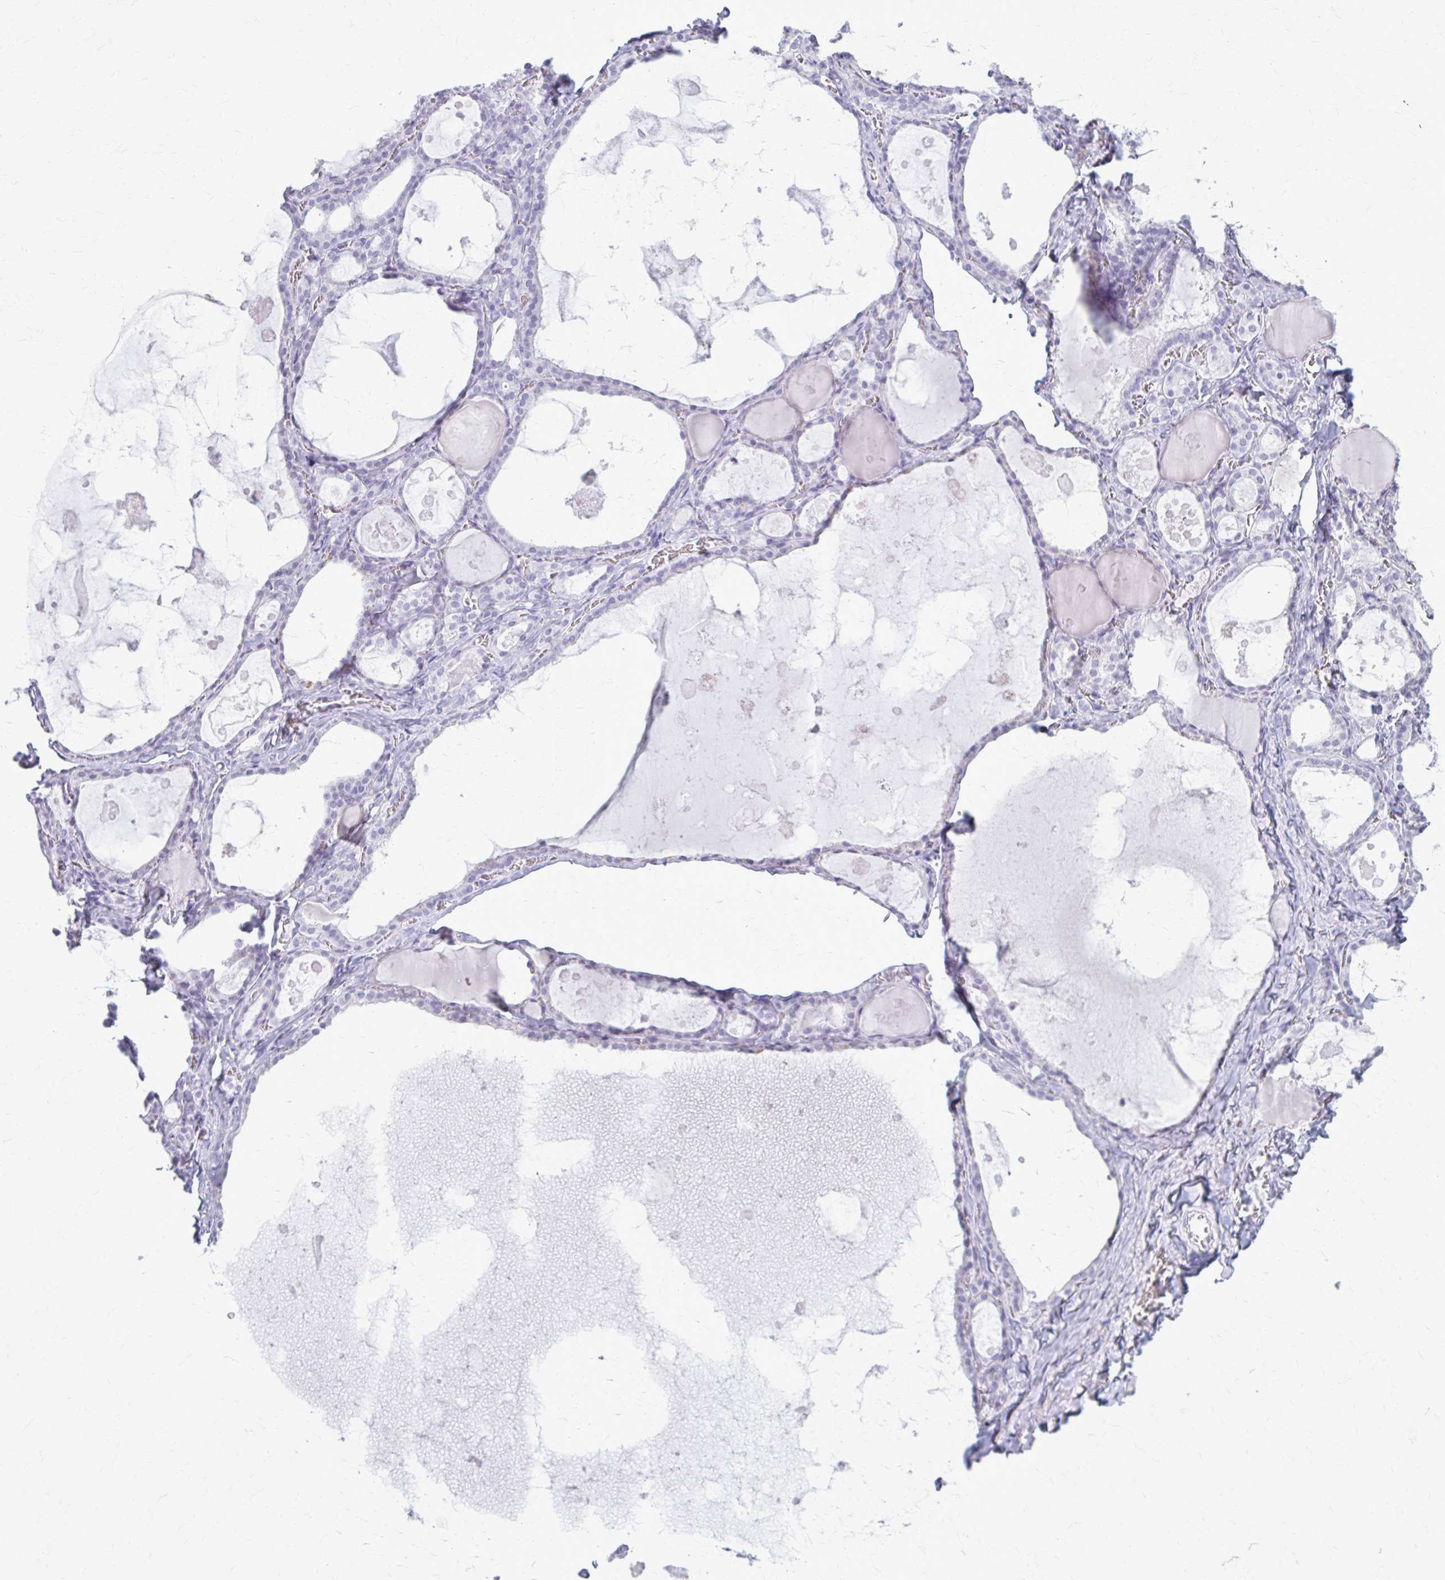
{"staining": {"intensity": "negative", "quantity": "none", "location": "none"}, "tissue": "thyroid gland", "cell_type": "Glandular cells", "image_type": "normal", "snomed": [{"axis": "morphology", "description": "Normal tissue, NOS"}, {"axis": "topography", "description": "Thyroid gland"}], "caption": "DAB immunohistochemical staining of benign human thyroid gland exhibits no significant expression in glandular cells. Brightfield microscopy of immunohistochemistry stained with DAB (3,3'-diaminobenzidine) (brown) and hematoxylin (blue), captured at high magnification.", "gene": "KRT5", "patient": {"sex": "male", "age": 56}}